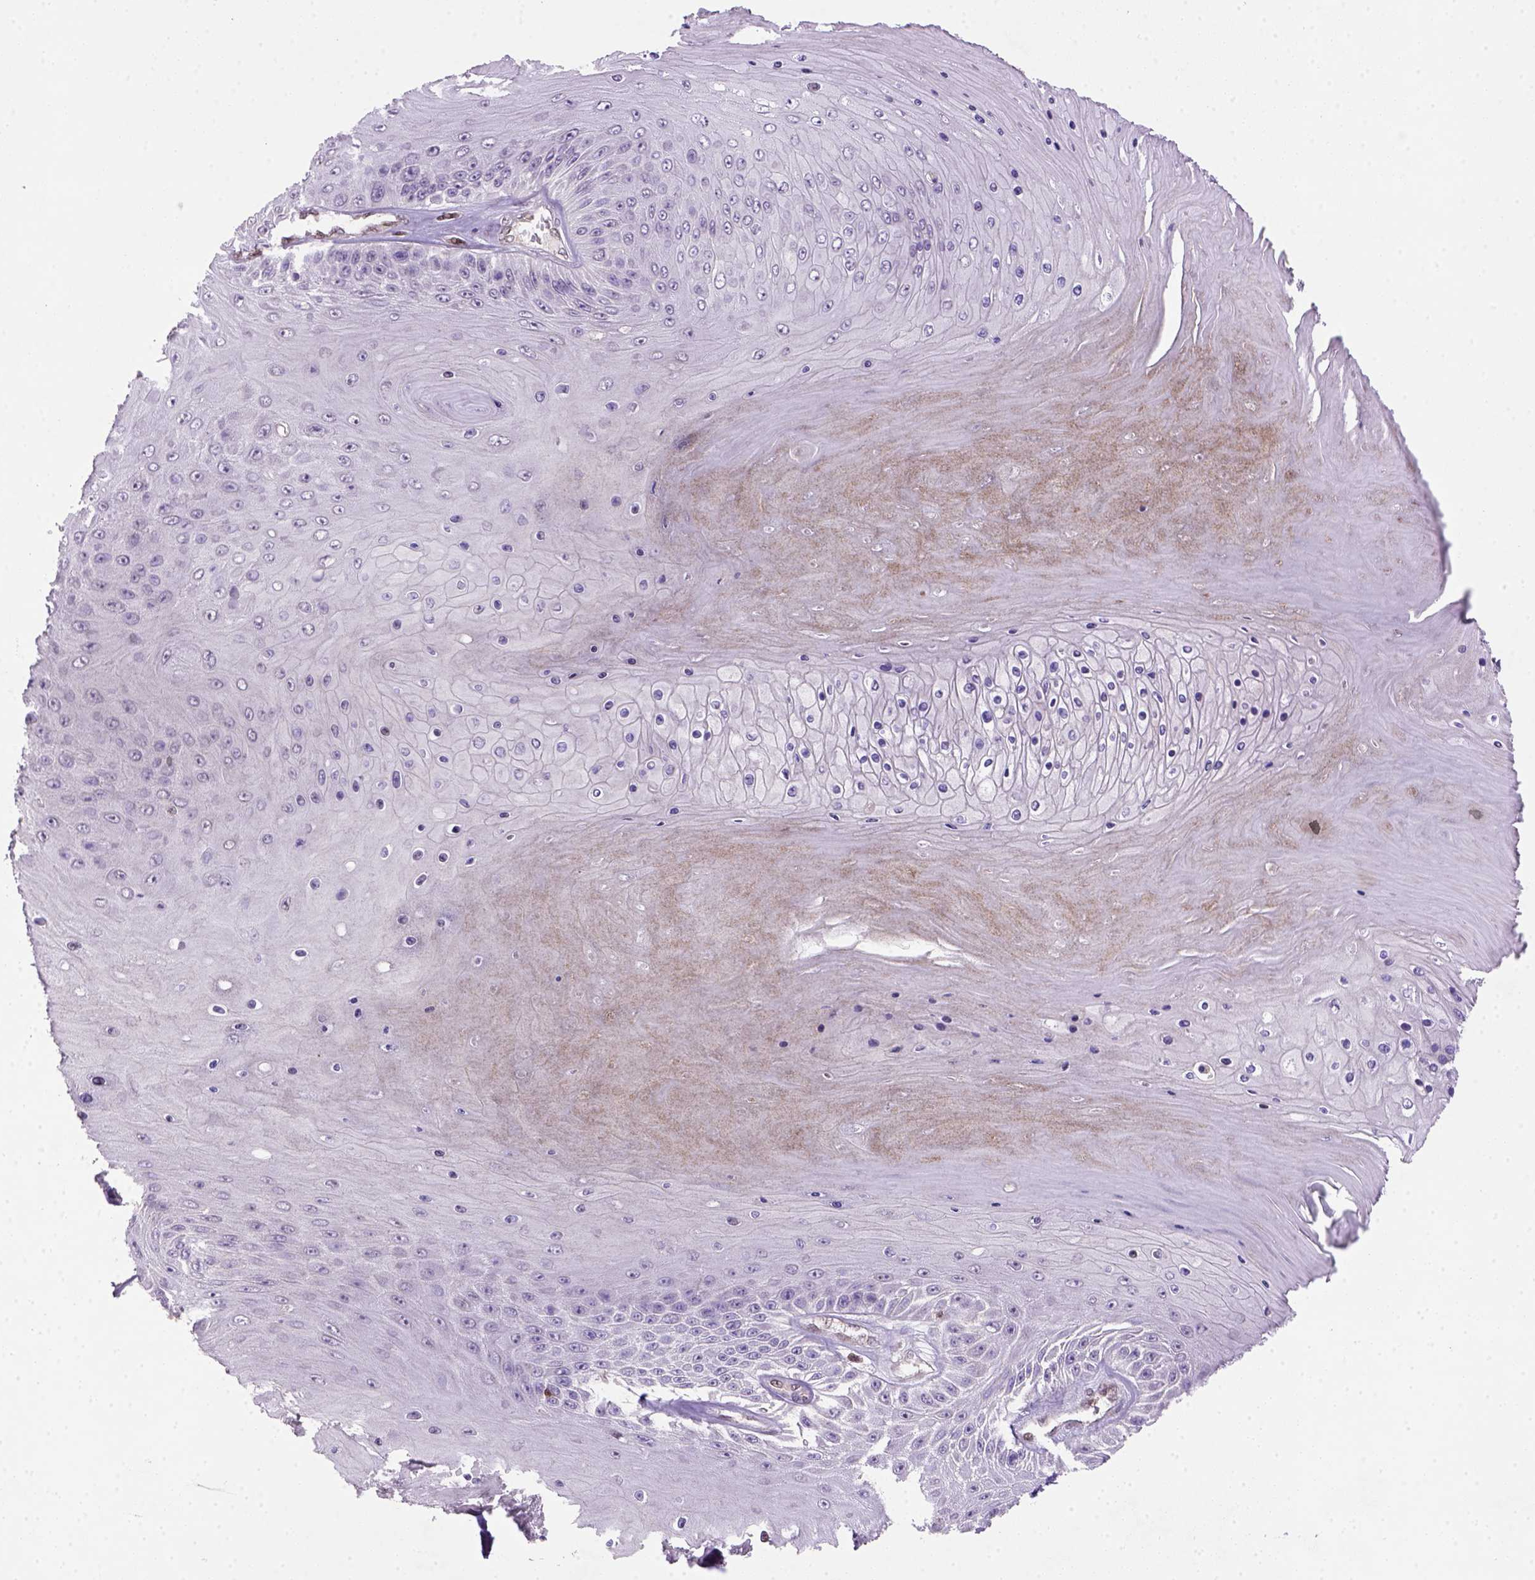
{"staining": {"intensity": "negative", "quantity": "none", "location": "none"}, "tissue": "skin cancer", "cell_type": "Tumor cells", "image_type": "cancer", "snomed": [{"axis": "morphology", "description": "Squamous cell carcinoma, NOS"}, {"axis": "topography", "description": "Skin"}], "caption": "This is an immunohistochemistry (IHC) image of human squamous cell carcinoma (skin). There is no staining in tumor cells.", "gene": "MGMT", "patient": {"sex": "male", "age": 62}}